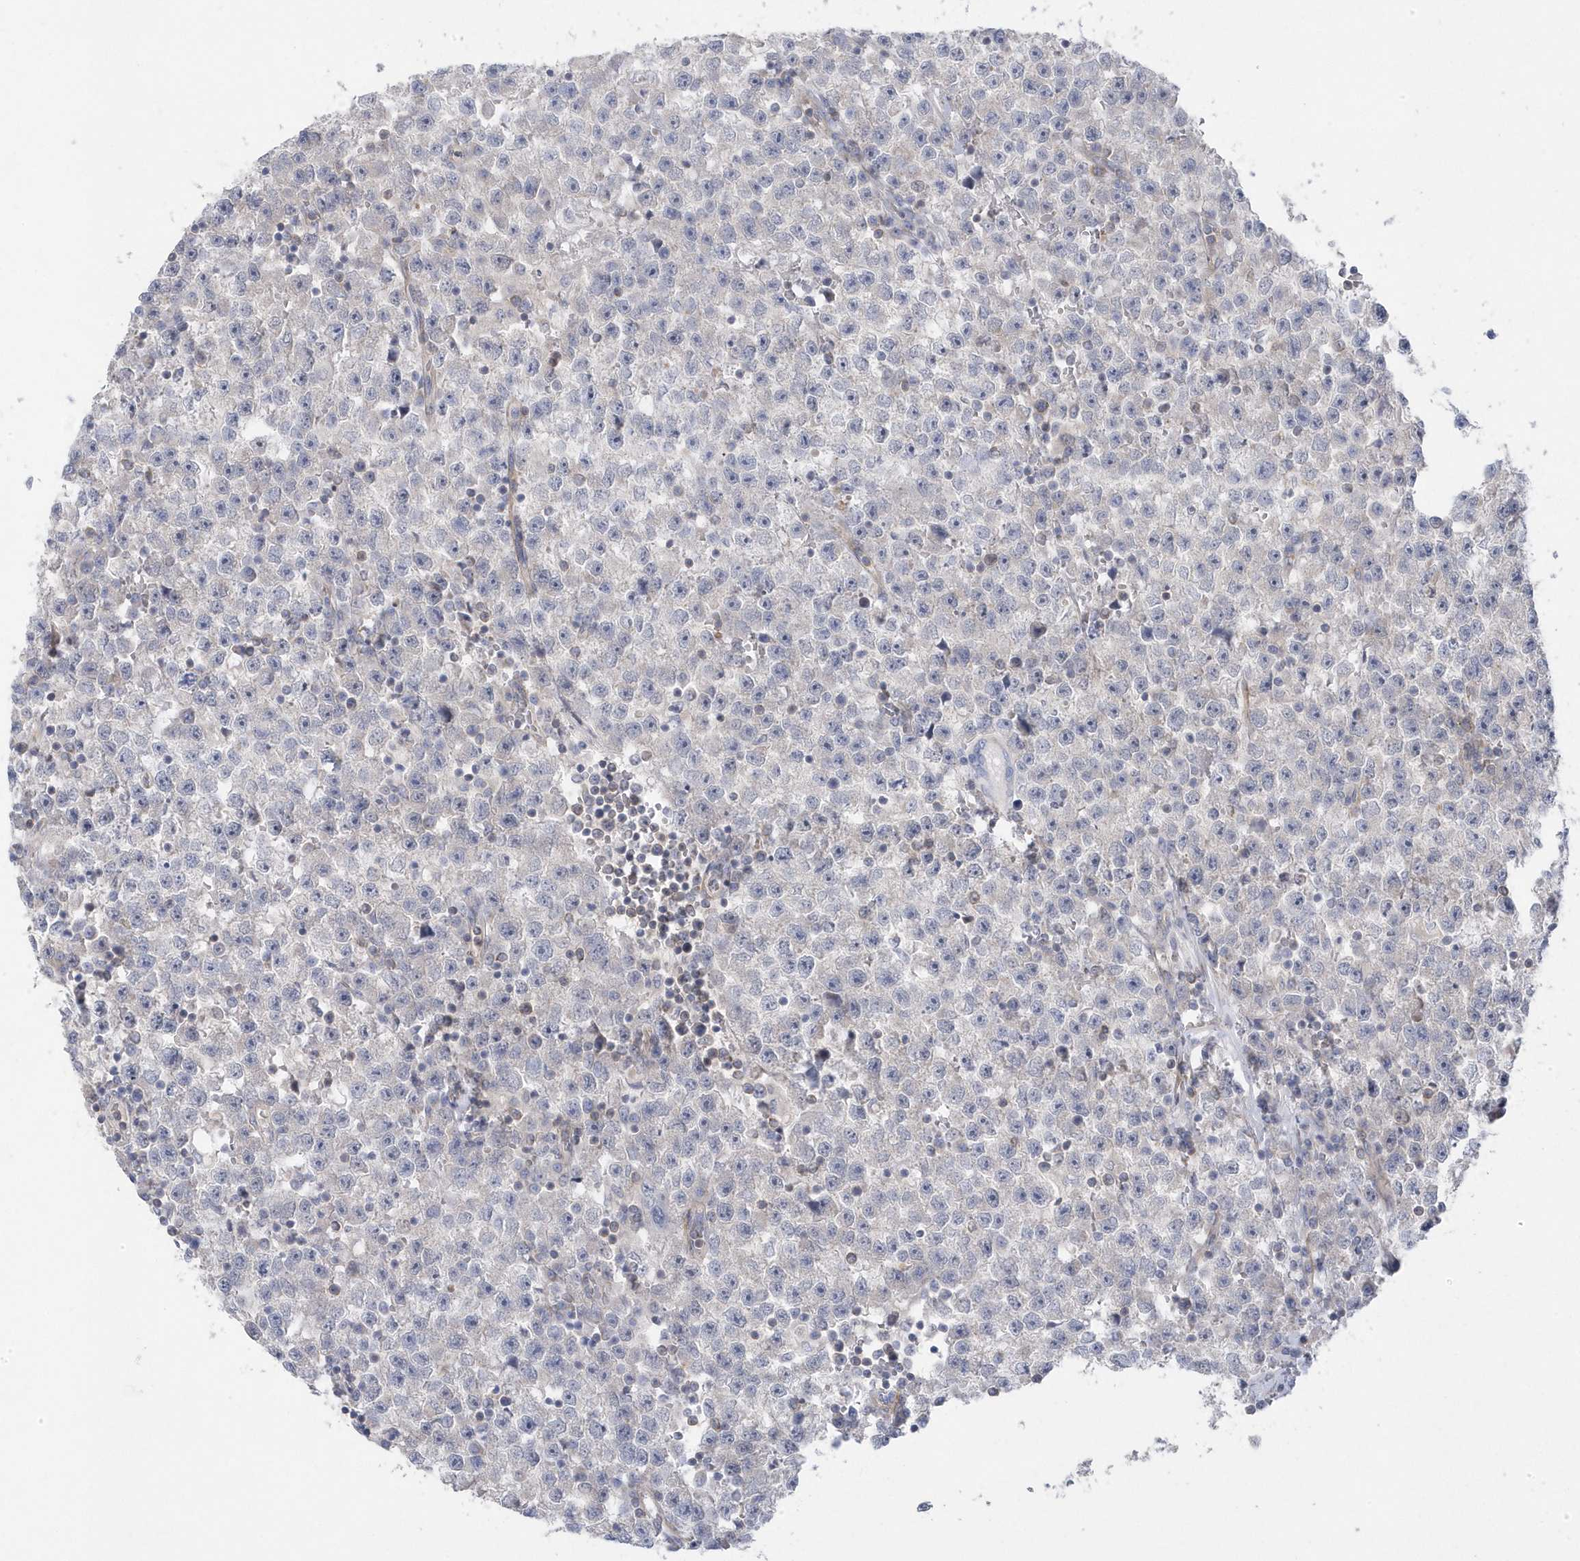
{"staining": {"intensity": "negative", "quantity": "none", "location": "none"}, "tissue": "testis cancer", "cell_type": "Tumor cells", "image_type": "cancer", "snomed": [{"axis": "morphology", "description": "Seminoma, NOS"}, {"axis": "topography", "description": "Testis"}], "caption": "A high-resolution histopathology image shows IHC staining of testis cancer (seminoma), which shows no significant positivity in tumor cells.", "gene": "ANAPC1", "patient": {"sex": "male", "age": 22}}